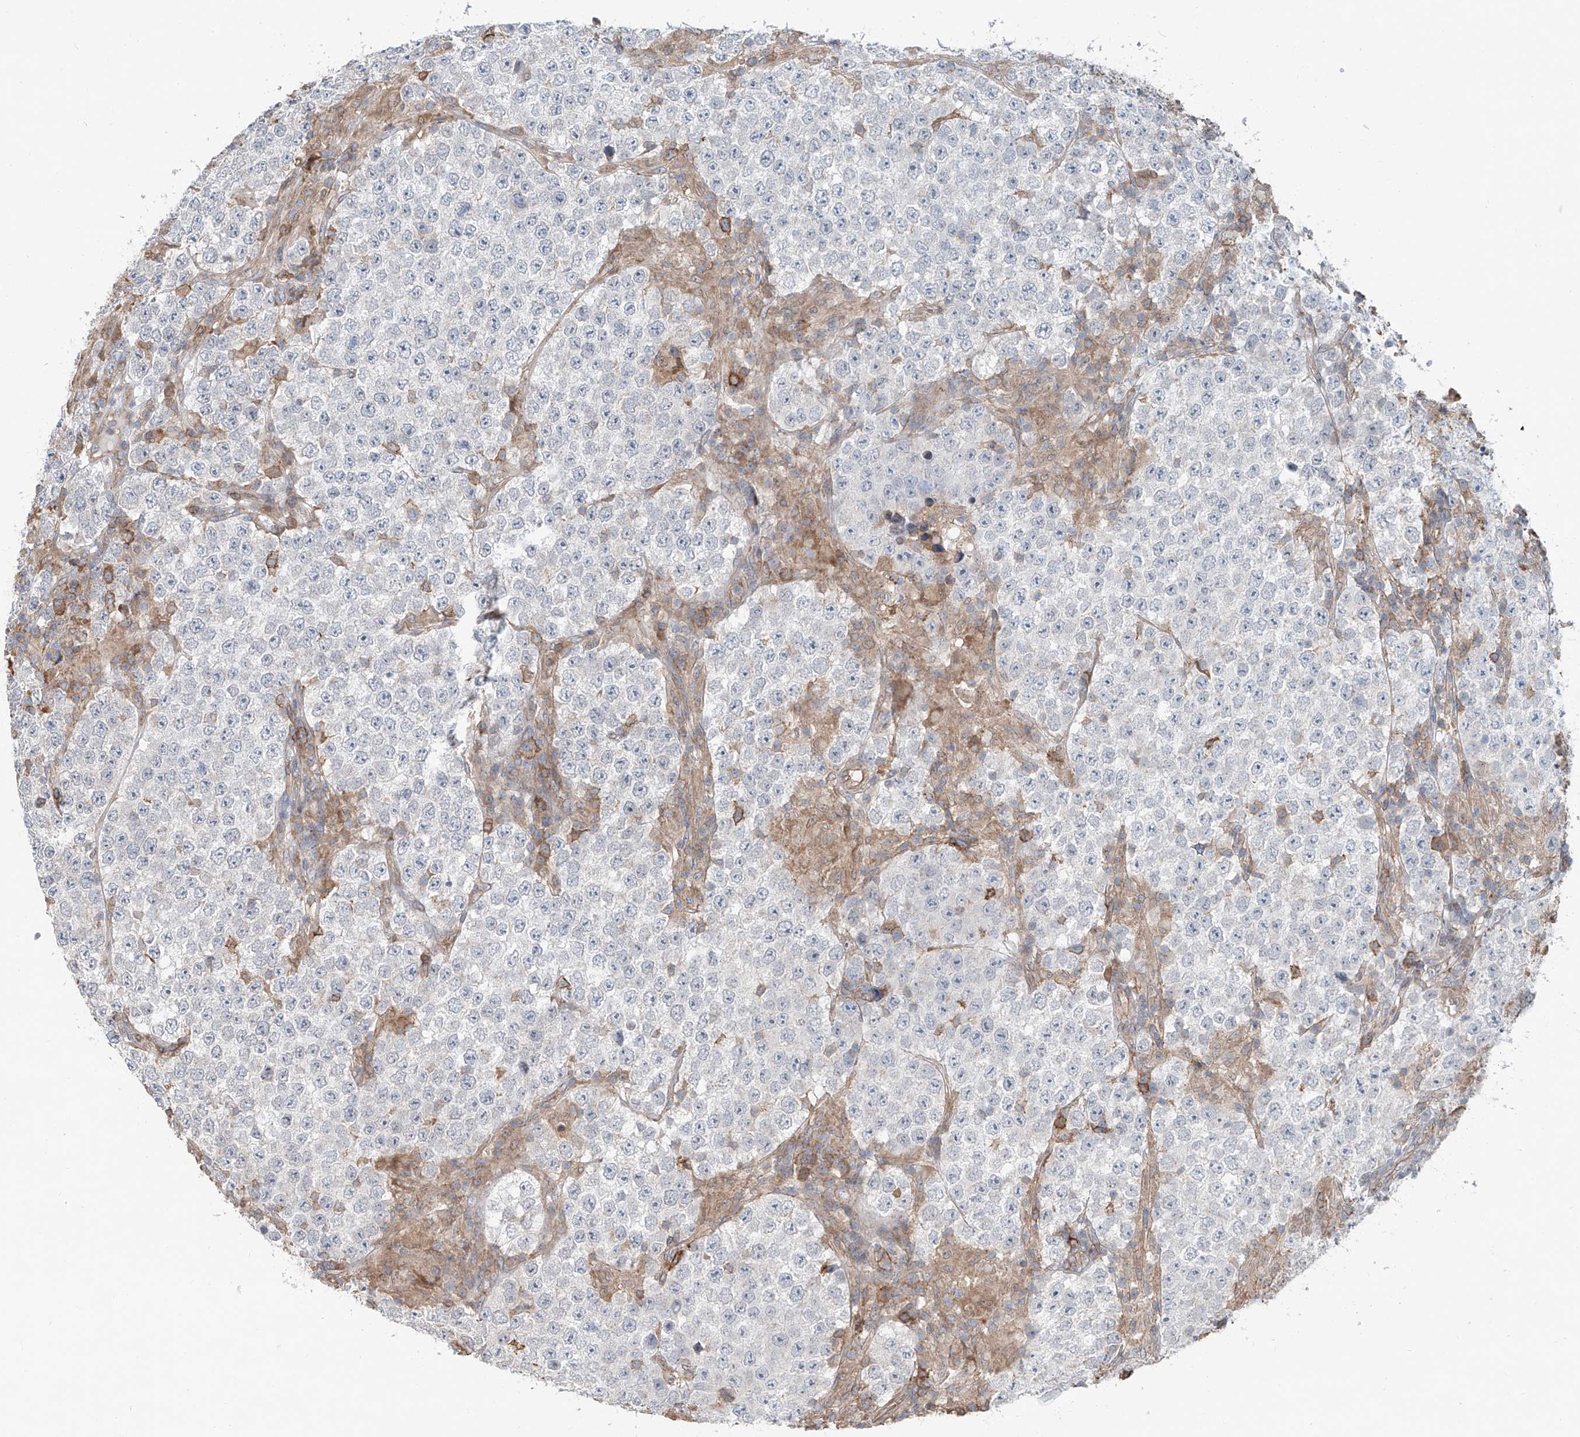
{"staining": {"intensity": "negative", "quantity": "none", "location": "none"}, "tissue": "testis cancer", "cell_type": "Tumor cells", "image_type": "cancer", "snomed": [{"axis": "morphology", "description": "Normal tissue, NOS"}, {"axis": "morphology", "description": "Urothelial carcinoma, High grade"}, {"axis": "morphology", "description": "Seminoma, NOS"}, {"axis": "morphology", "description": "Carcinoma, Embryonal, NOS"}, {"axis": "topography", "description": "Urinary bladder"}, {"axis": "topography", "description": "Testis"}], "caption": "Tumor cells show no significant staining in seminoma (testis).", "gene": "KCNK10", "patient": {"sex": "male", "age": 41}}